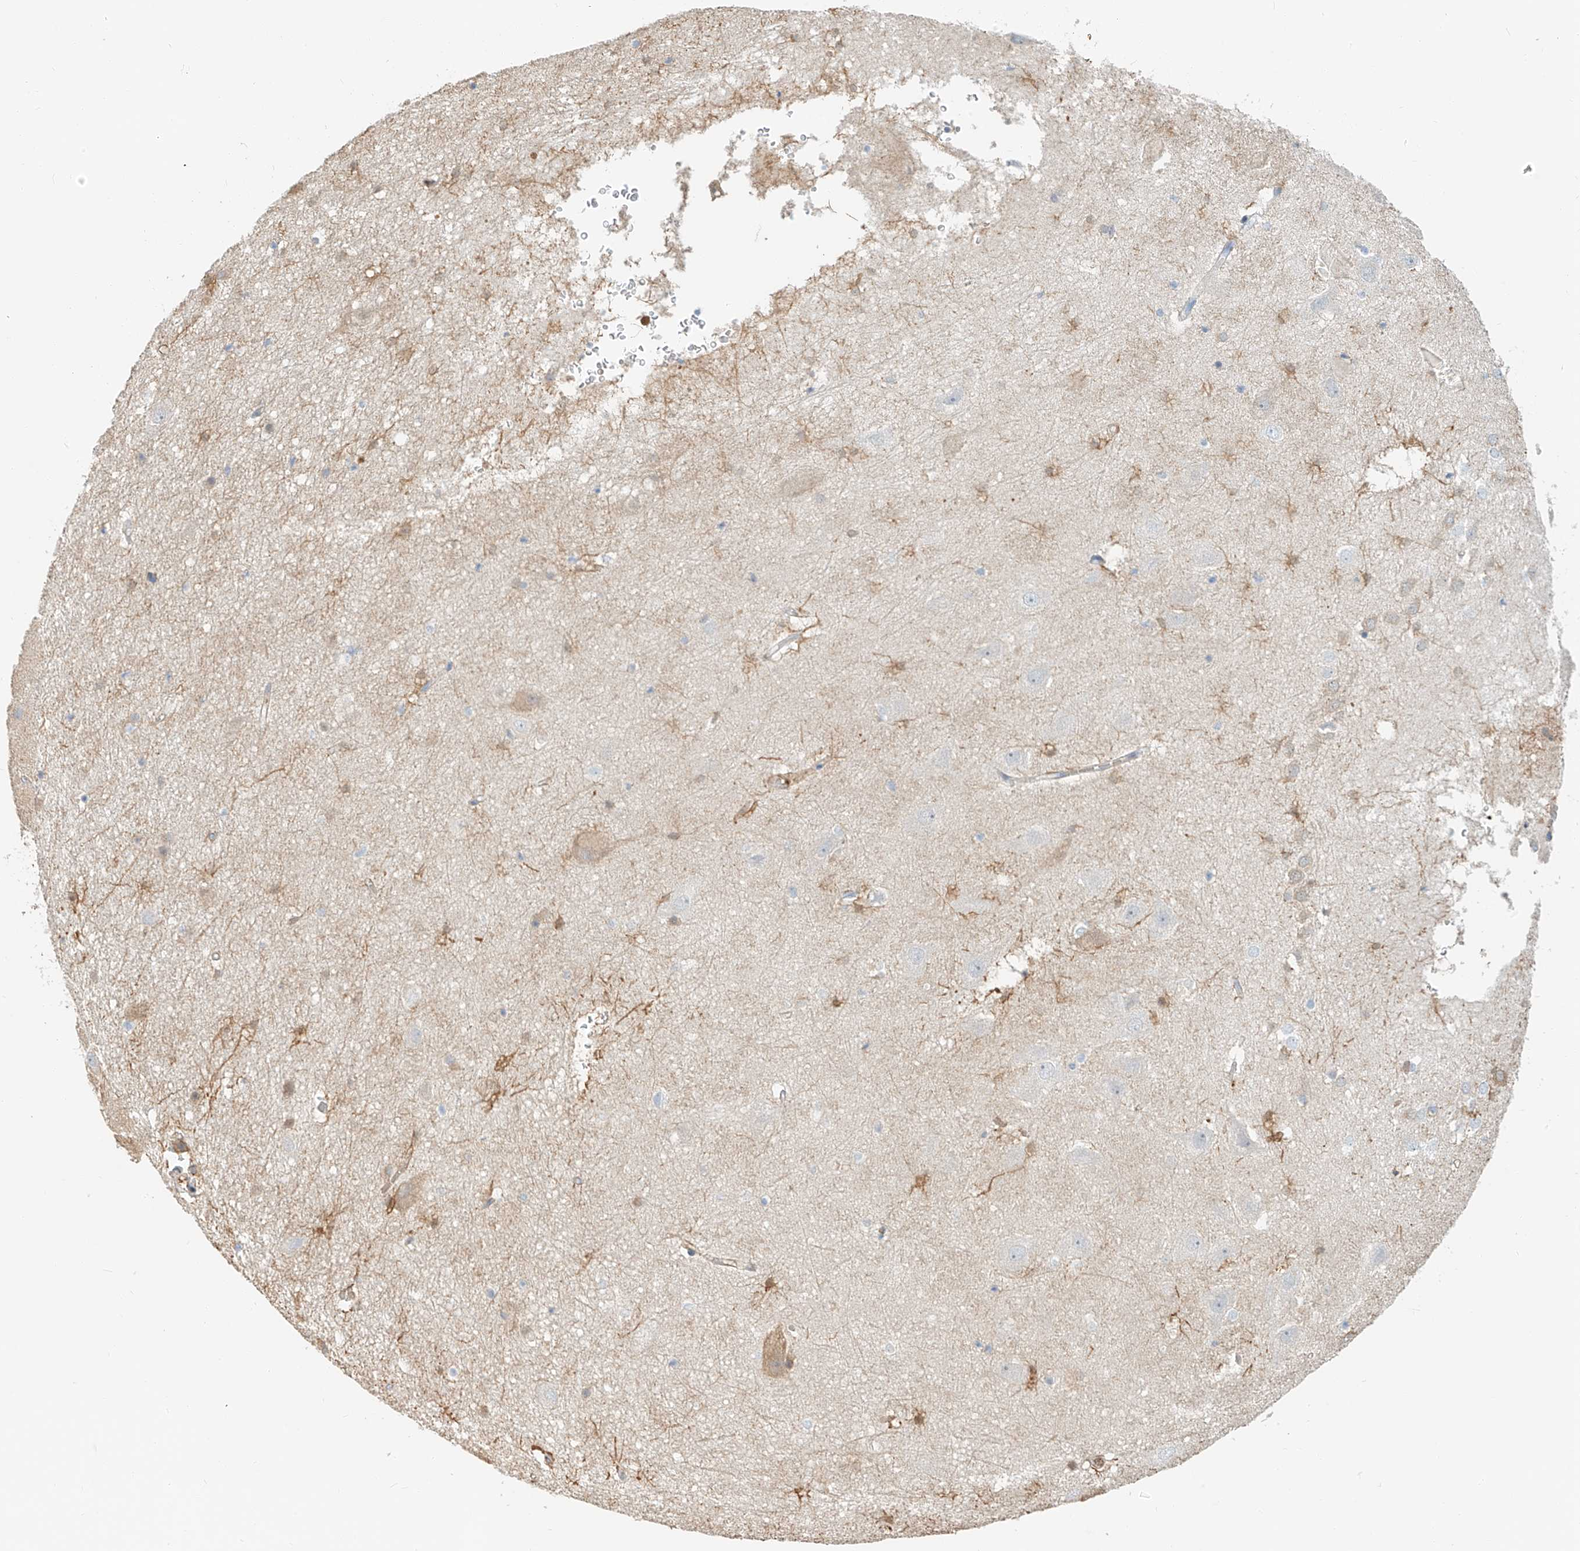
{"staining": {"intensity": "moderate", "quantity": "<25%", "location": "cytoplasmic/membranous,nuclear"}, "tissue": "hippocampus", "cell_type": "Glial cells", "image_type": "normal", "snomed": [{"axis": "morphology", "description": "Normal tissue, NOS"}, {"axis": "topography", "description": "Hippocampus"}], "caption": "Immunohistochemistry (IHC) staining of normal hippocampus, which displays low levels of moderate cytoplasmic/membranous,nuclear positivity in approximately <25% of glial cells indicating moderate cytoplasmic/membranous,nuclear protein positivity. The staining was performed using DAB (brown) for protein detection and nuclei were counterstained in hematoxylin (blue).", "gene": "ZFP30", "patient": {"sex": "female", "age": 52}}